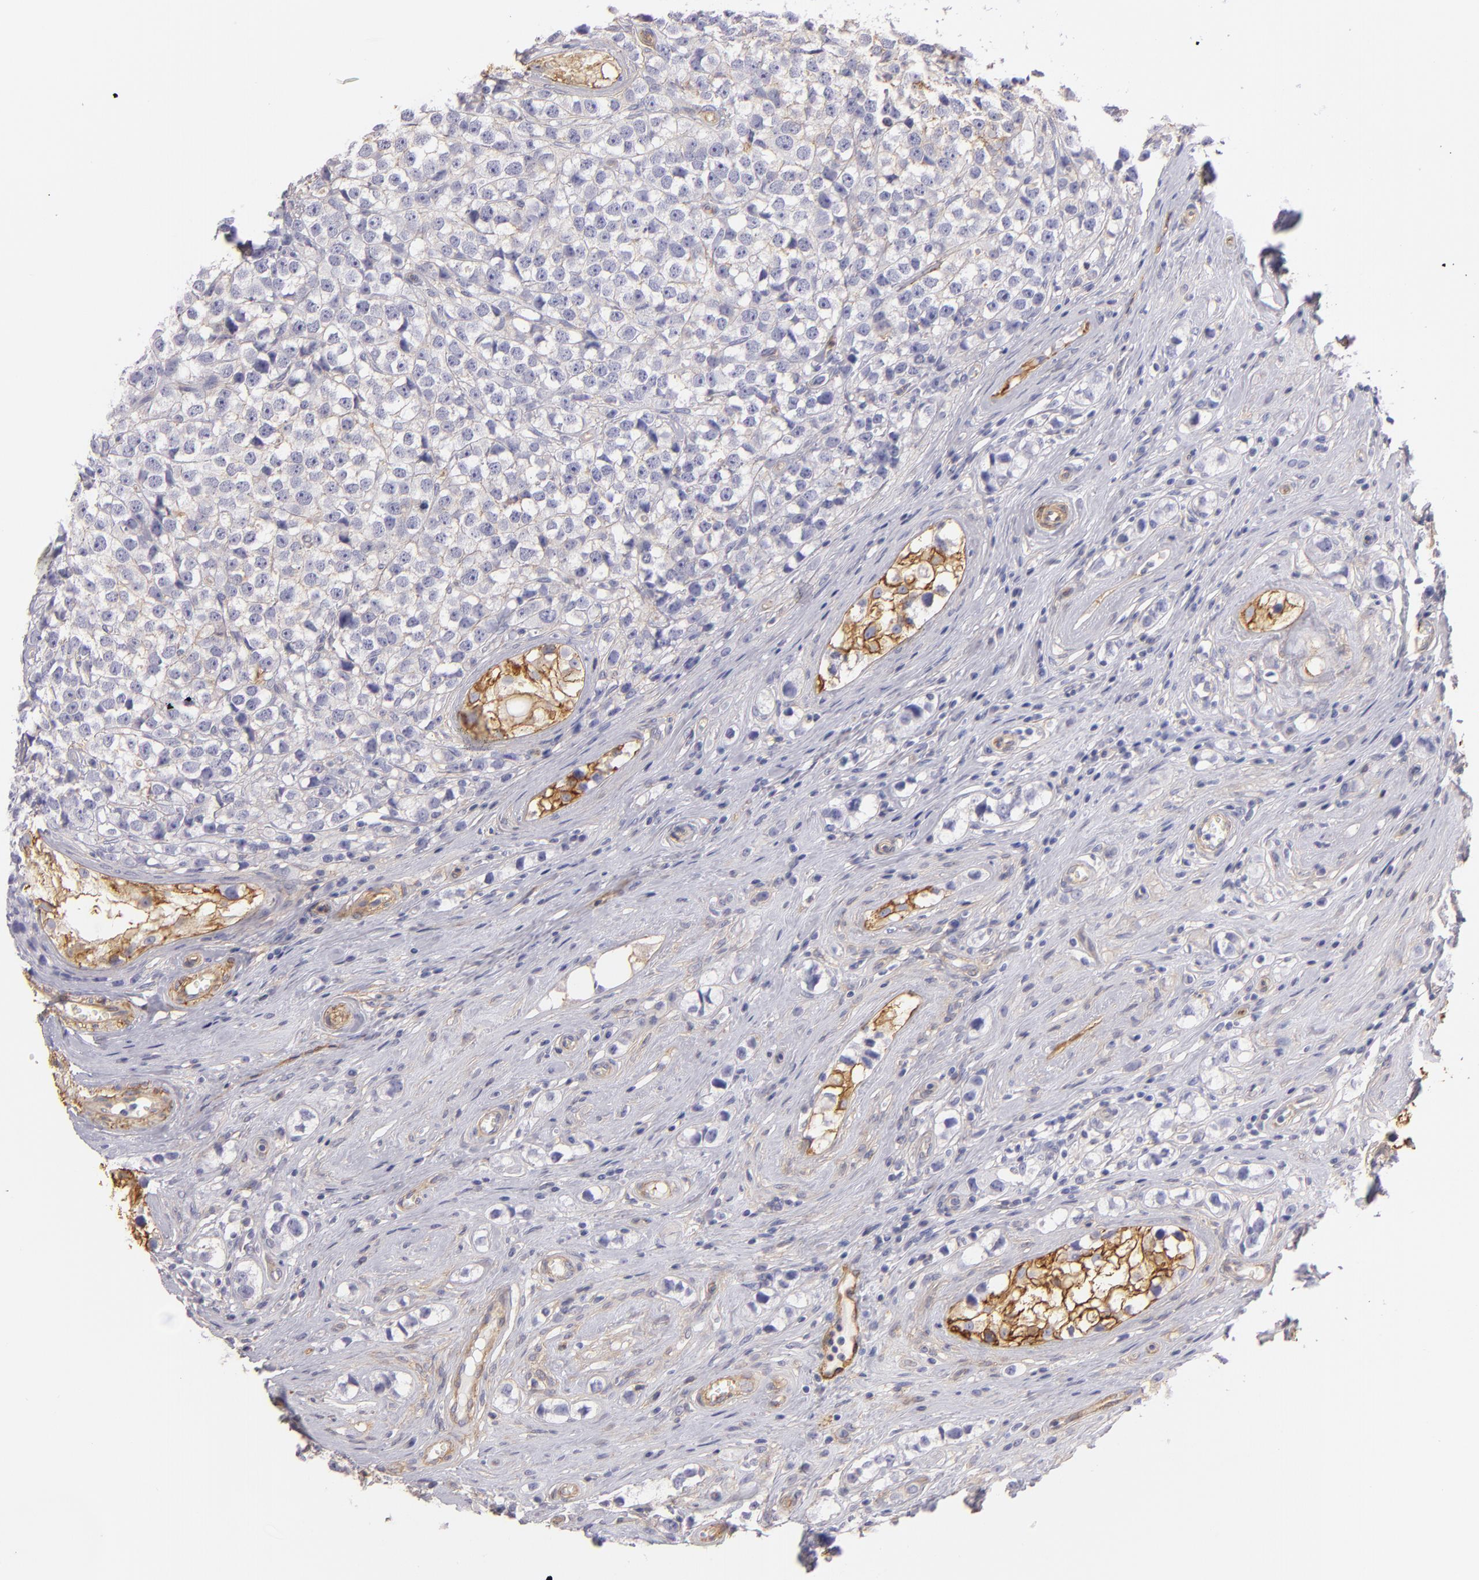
{"staining": {"intensity": "negative", "quantity": "none", "location": "none"}, "tissue": "testis cancer", "cell_type": "Tumor cells", "image_type": "cancer", "snomed": [{"axis": "morphology", "description": "Seminoma, NOS"}, {"axis": "topography", "description": "Testis"}], "caption": "Image shows no significant protein expression in tumor cells of seminoma (testis).", "gene": "CD151", "patient": {"sex": "male", "age": 25}}